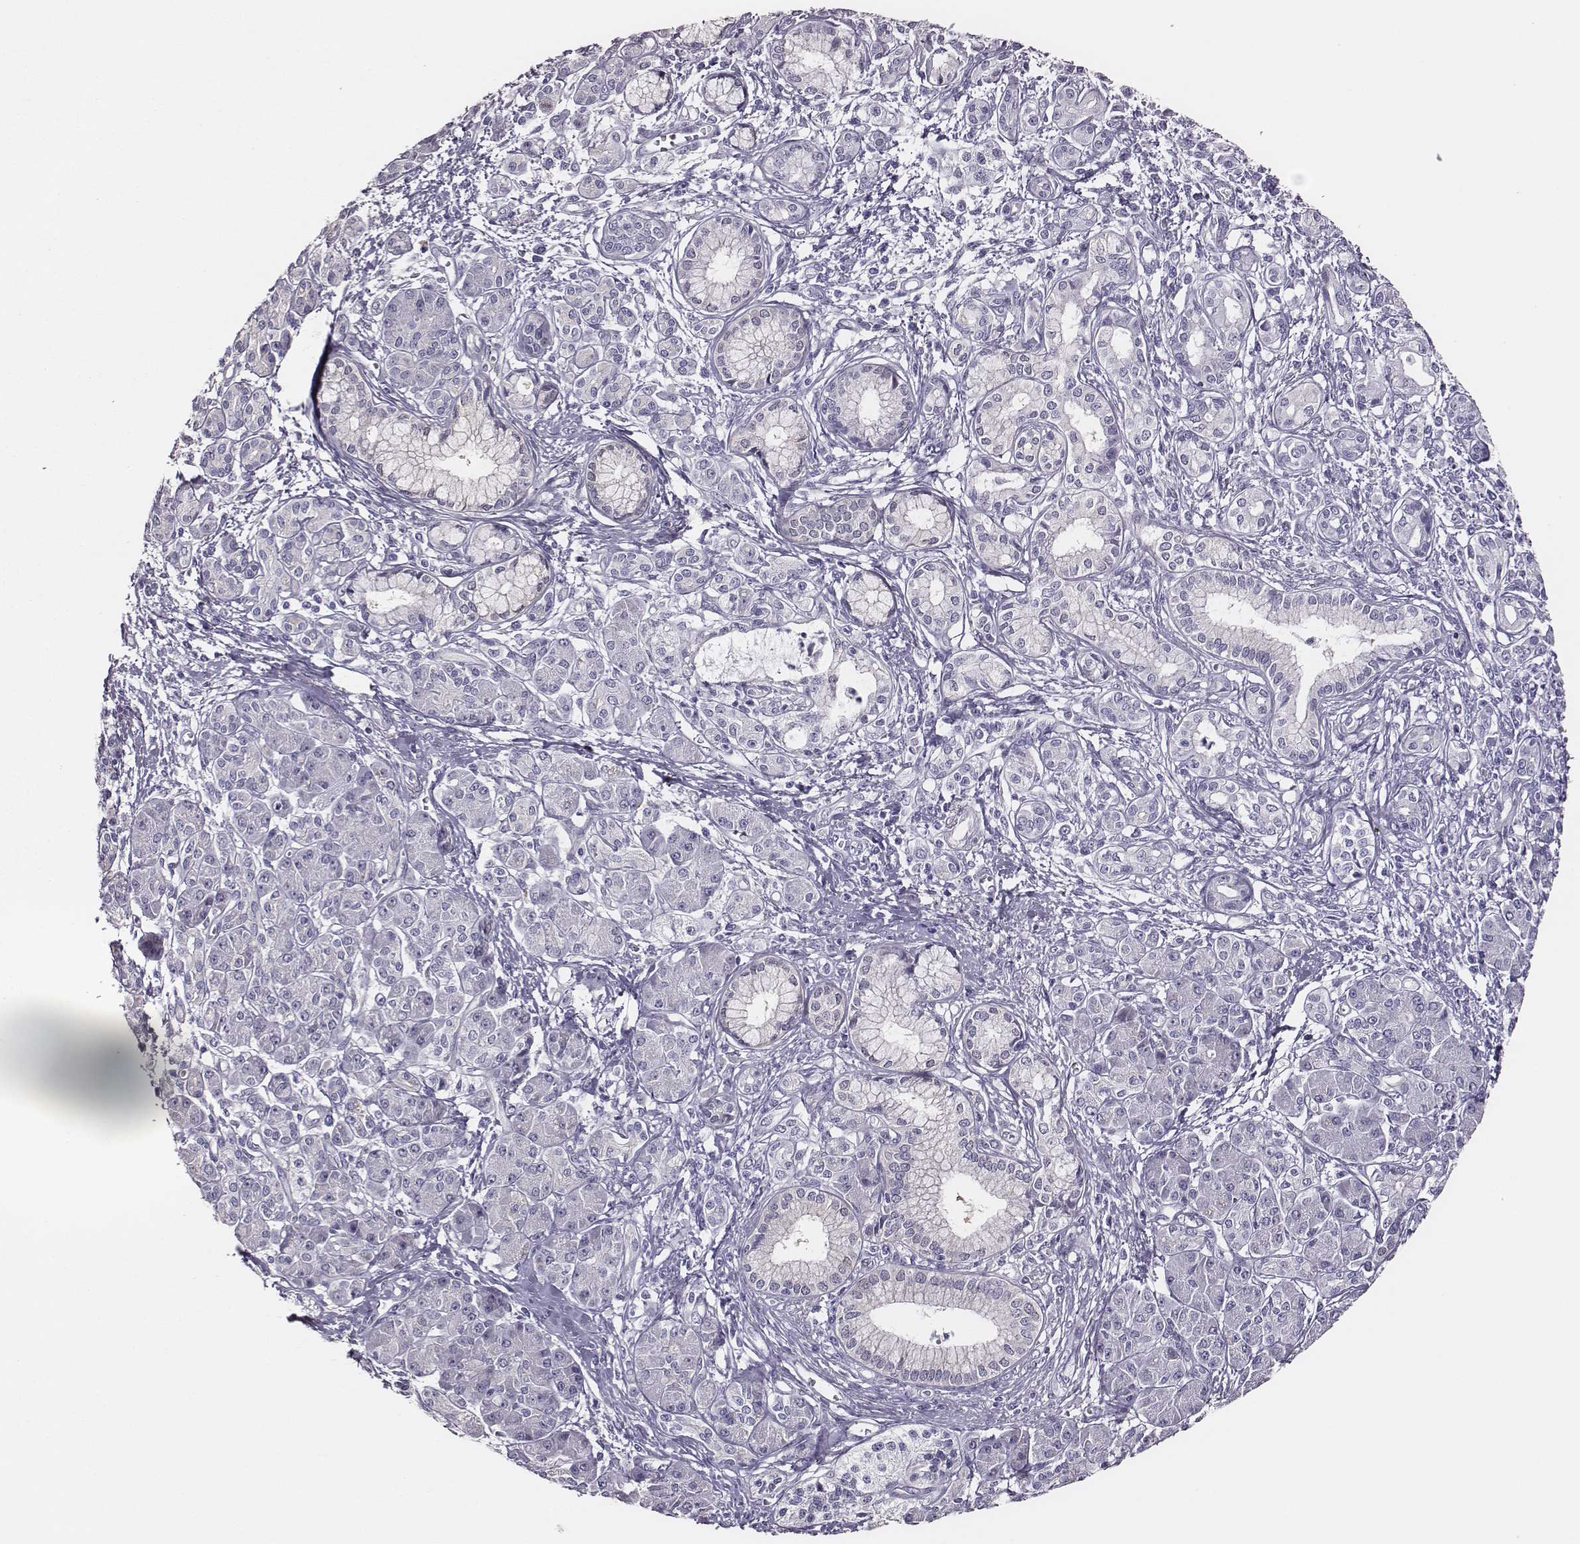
{"staining": {"intensity": "negative", "quantity": "none", "location": "none"}, "tissue": "pancreatic cancer", "cell_type": "Tumor cells", "image_type": "cancer", "snomed": [{"axis": "morphology", "description": "Adenocarcinoma, NOS"}, {"axis": "topography", "description": "Pancreas"}], "caption": "Tumor cells are negative for protein expression in human pancreatic adenocarcinoma. (DAB immunohistochemistry visualized using brightfield microscopy, high magnification).", "gene": "SCML2", "patient": {"sex": "male", "age": 70}}